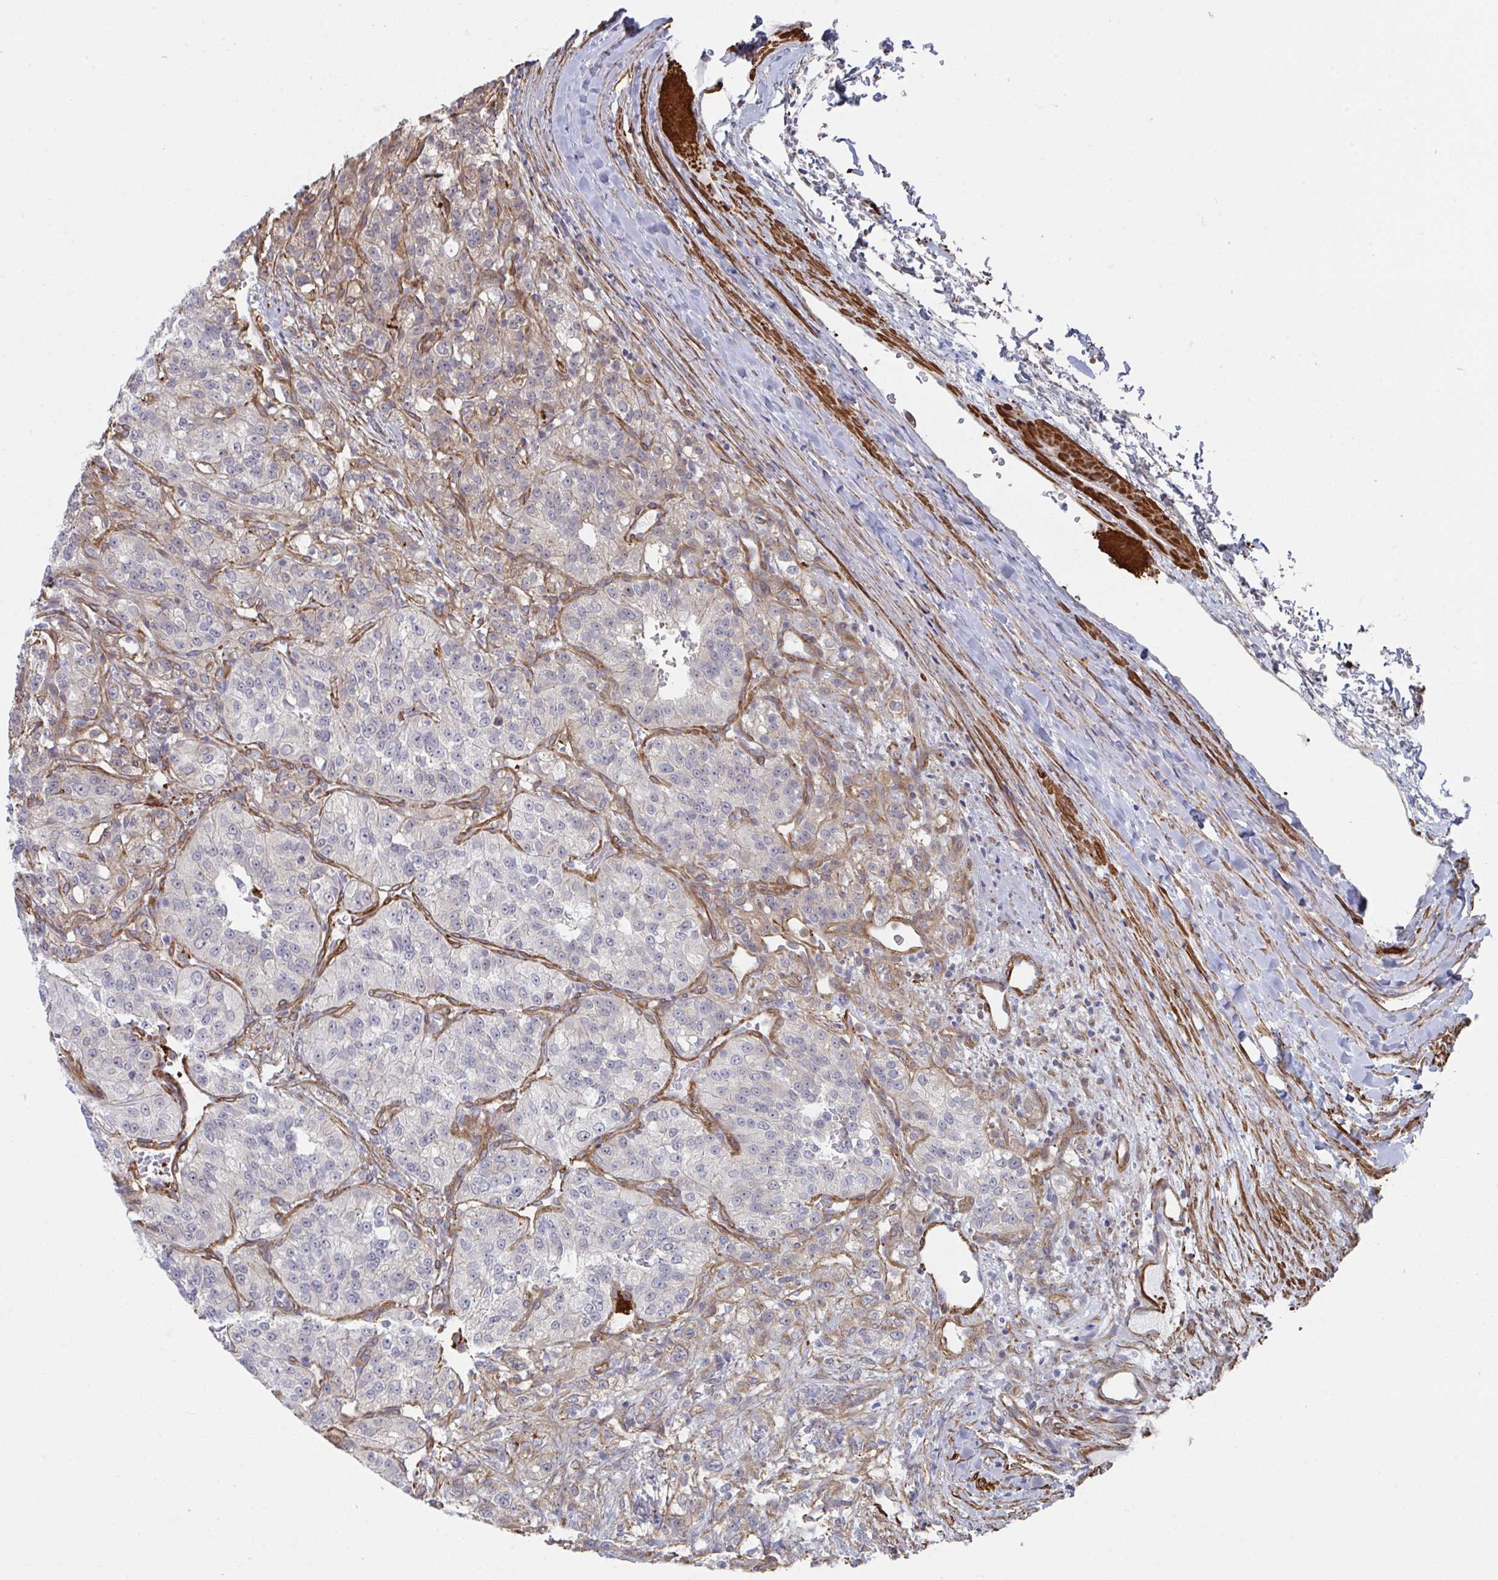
{"staining": {"intensity": "weak", "quantity": "<25%", "location": "cytoplasmic/membranous"}, "tissue": "renal cancer", "cell_type": "Tumor cells", "image_type": "cancer", "snomed": [{"axis": "morphology", "description": "Adenocarcinoma, NOS"}, {"axis": "topography", "description": "Kidney"}], "caption": "High power microscopy image of an immunohistochemistry photomicrograph of renal cancer (adenocarcinoma), revealing no significant positivity in tumor cells. (Stains: DAB immunohistochemistry (IHC) with hematoxylin counter stain, Microscopy: brightfield microscopy at high magnification).", "gene": "NEURL4", "patient": {"sex": "female", "age": 63}}